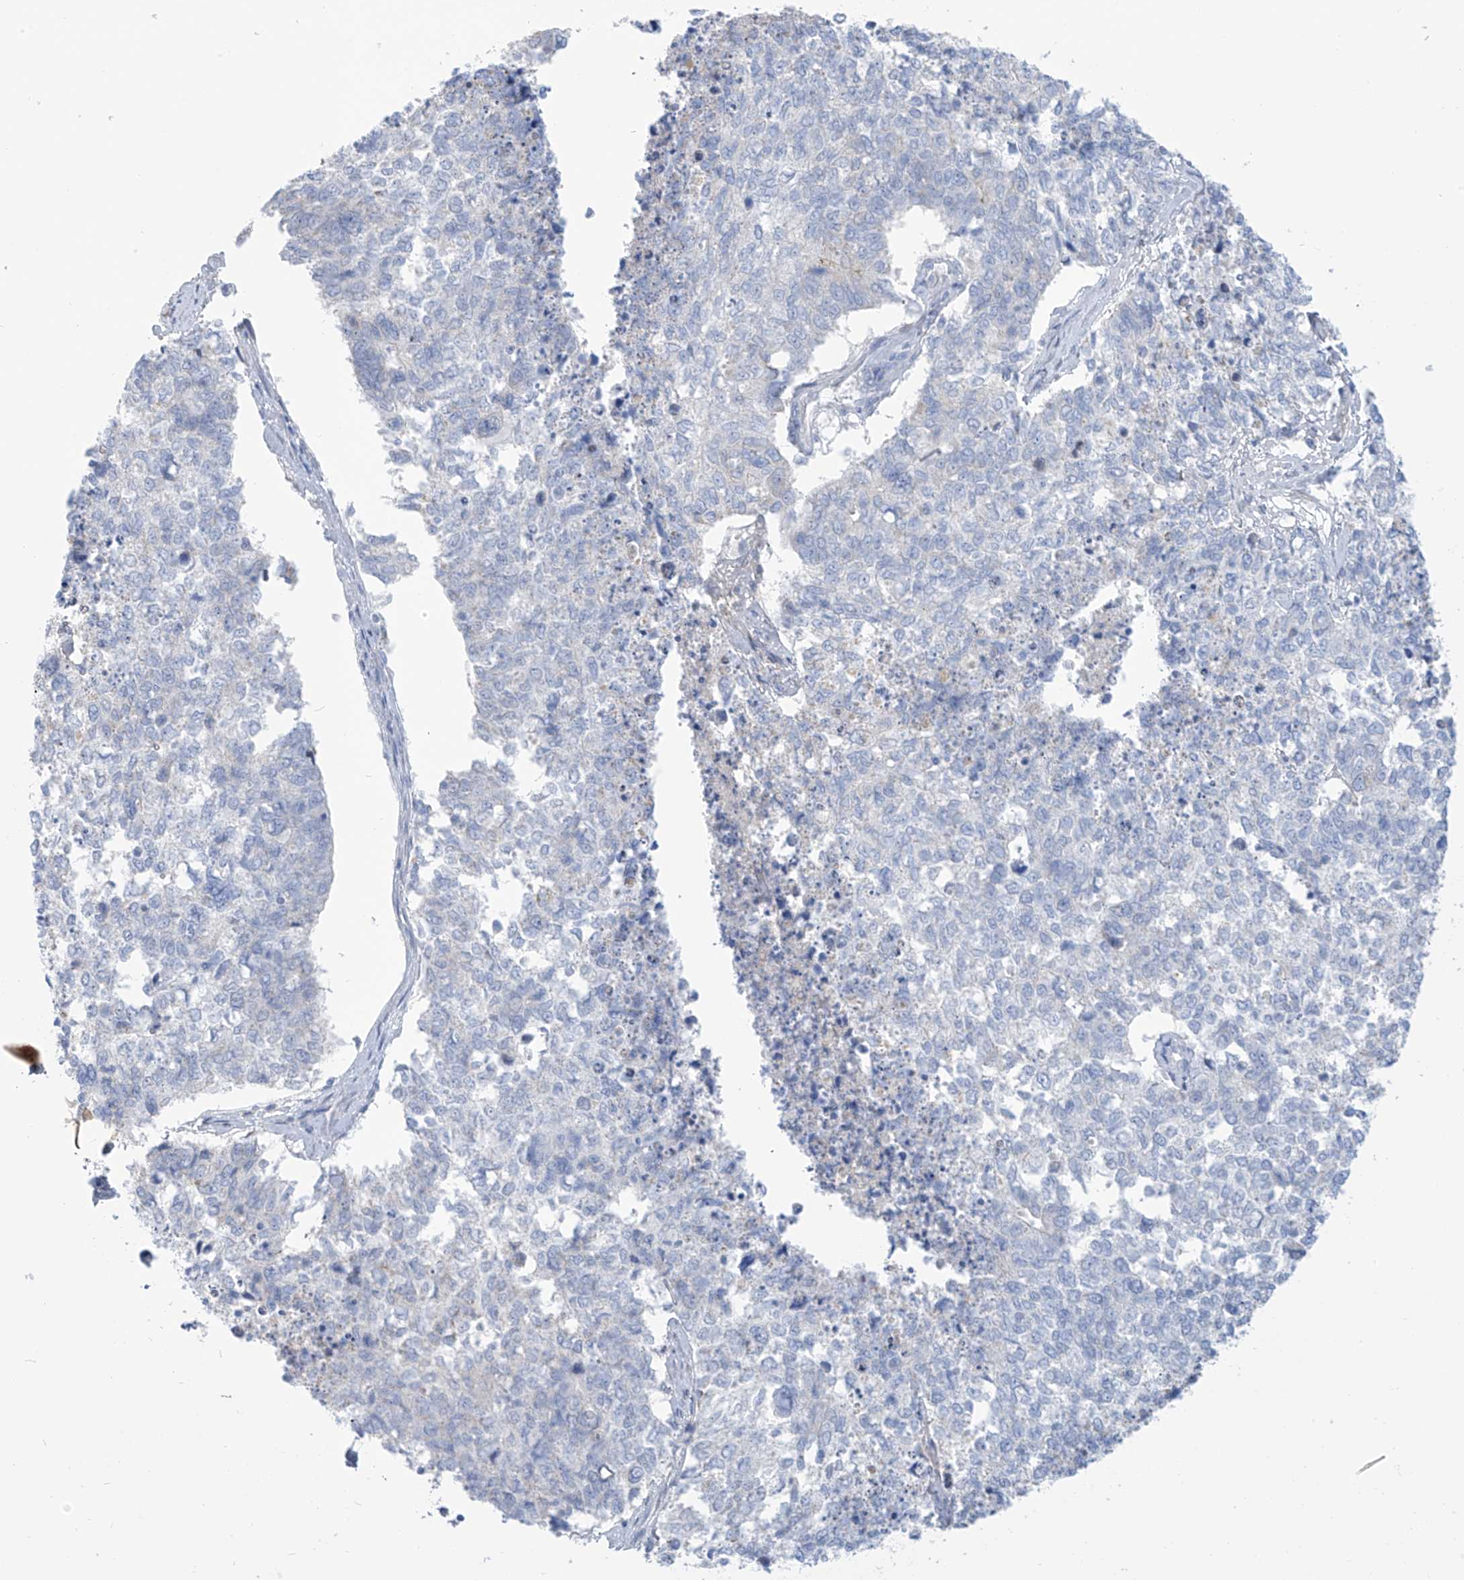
{"staining": {"intensity": "negative", "quantity": "none", "location": "none"}, "tissue": "cervical cancer", "cell_type": "Tumor cells", "image_type": "cancer", "snomed": [{"axis": "morphology", "description": "Squamous cell carcinoma, NOS"}, {"axis": "topography", "description": "Cervix"}], "caption": "Immunohistochemistry photomicrograph of neoplastic tissue: human cervical cancer stained with DAB exhibits no significant protein positivity in tumor cells.", "gene": "FABP2", "patient": {"sex": "female", "age": 63}}